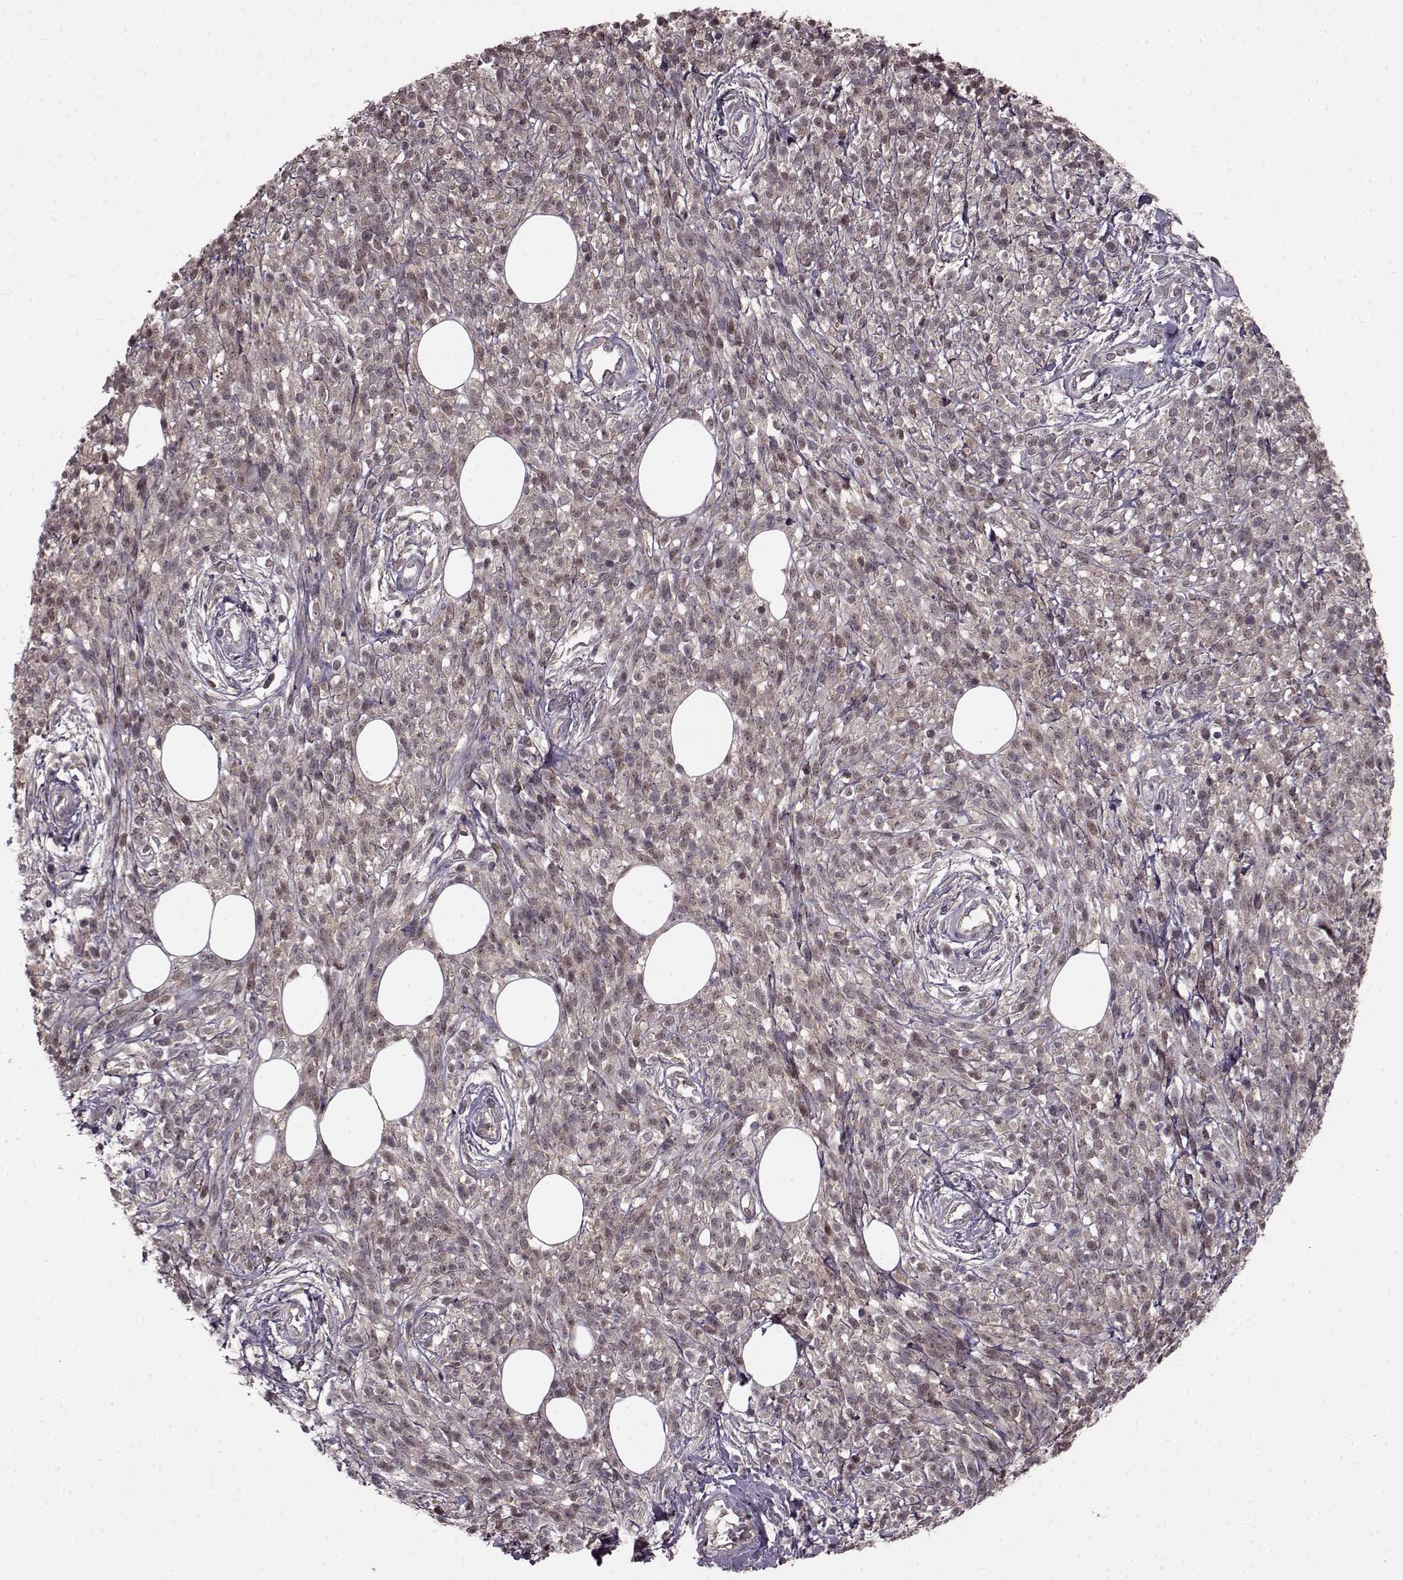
{"staining": {"intensity": "weak", "quantity": "<25%", "location": "nuclear"}, "tissue": "melanoma", "cell_type": "Tumor cells", "image_type": "cancer", "snomed": [{"axis": "morphology", "description": "Malignant melanoma, NOS"}, {"axis": "topography", "description": "Skin"}, {"axis": "topography", "description": "Skin of trunk"}], "caption": "Protein analysis of melanoma exhibits no significant staining in tumor cells.", "gene": "GSS", "patient": {"sex": "male", "age": 74}}